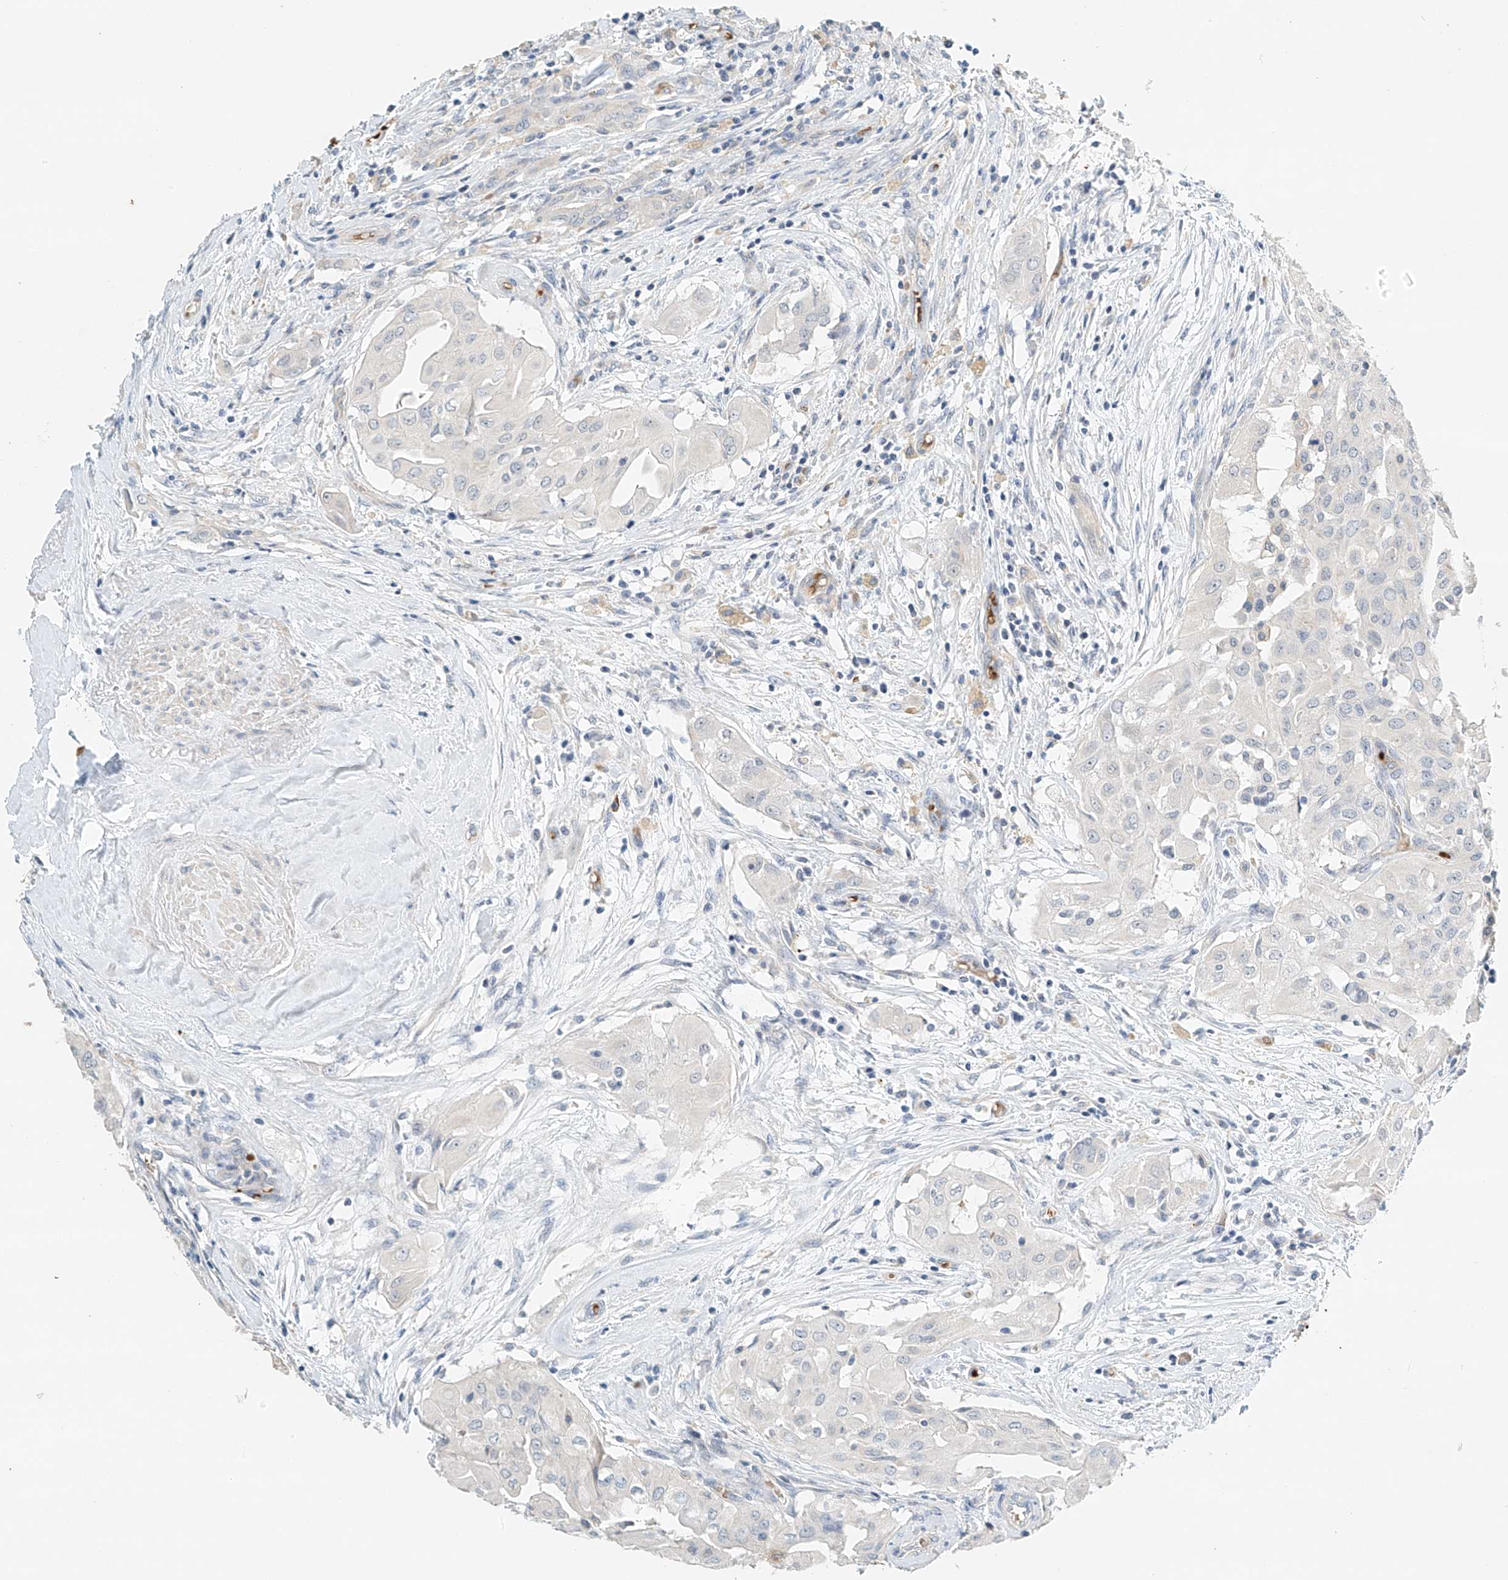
{"staining": {"intensity": "negative", "quantity": "none", "location": "none"}, "tissue": "thyroid cancer", "cell_type": "Tumor cells", "image_type": "cancer", "snomed": [{"axis": "morphology", "description": "Papillary adenocarcinoma, NOS"}, {"axis": "topography", "description": "Thyroid gland"}], "caption": "Tumor cells are negative for brown protein staining in thyroid cancer (papillary adenocarcinoma). Brightfield microscopy of immunohistochemistry (IHC) stained with DAB (3,3'-diaminobenzidine) (brown) and hematoxylin (blue), captured at high magnification.", "gene": "RCAN3", "patient": {"sex": "female", "age": 59}}